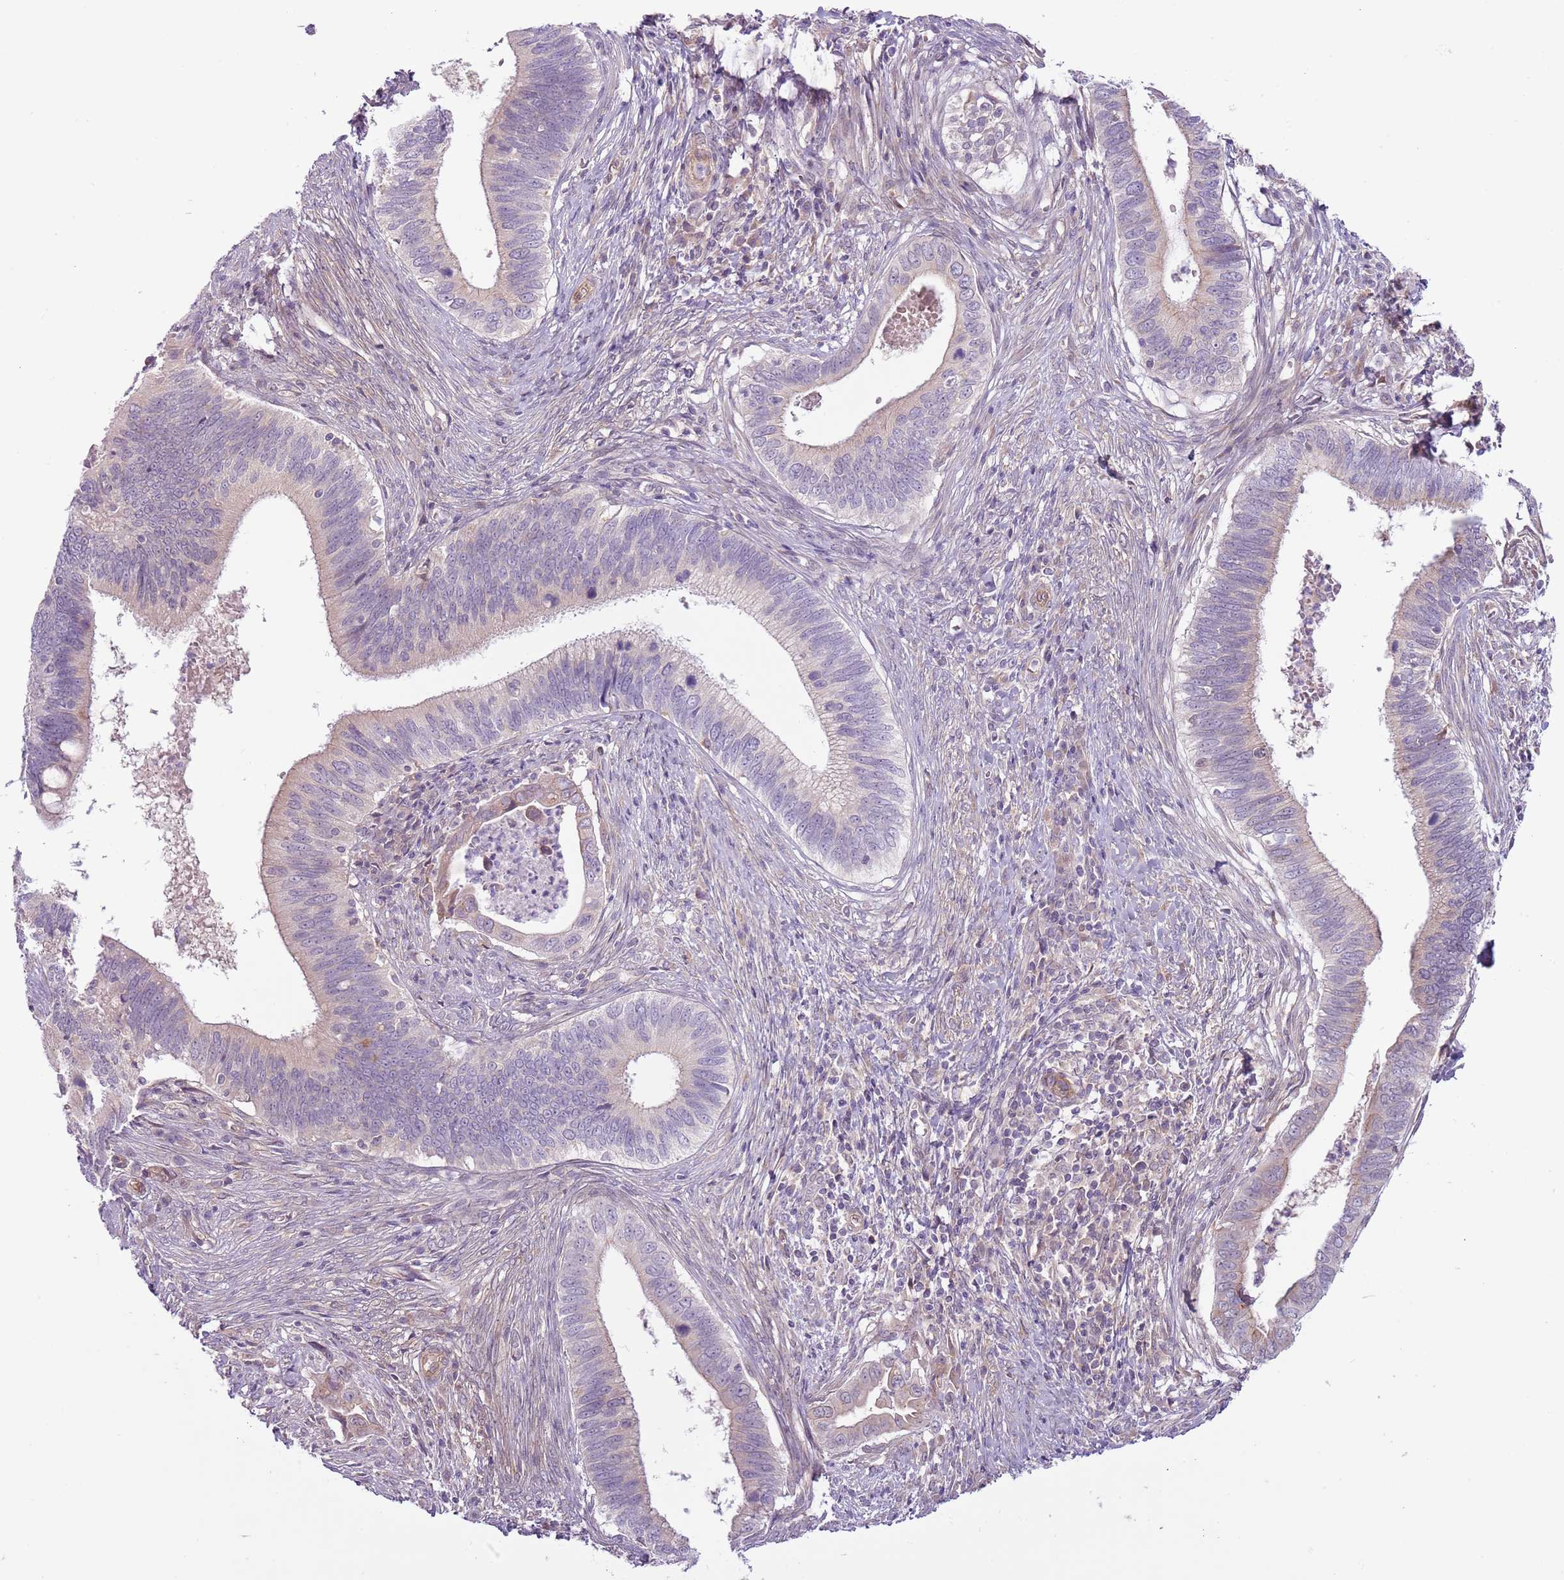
{"staining": {"intensity": "negative", "quantity": "none", "location": "none"}, "tissue": "cervical cancer", "cell_type": "Tumor cells", "image_type": "cancer", "snomed": [{"axis": "morphology", "description": "Adenocarcinoma, NOS"}, {"axis": "topography", "description": "Cervix"}], "caption": "There is no significant positivity in tumor cells of cervical cancer (adenocarcinoma).", "gene": "MRO", "patient": {"sex": "female", "age": 42}}